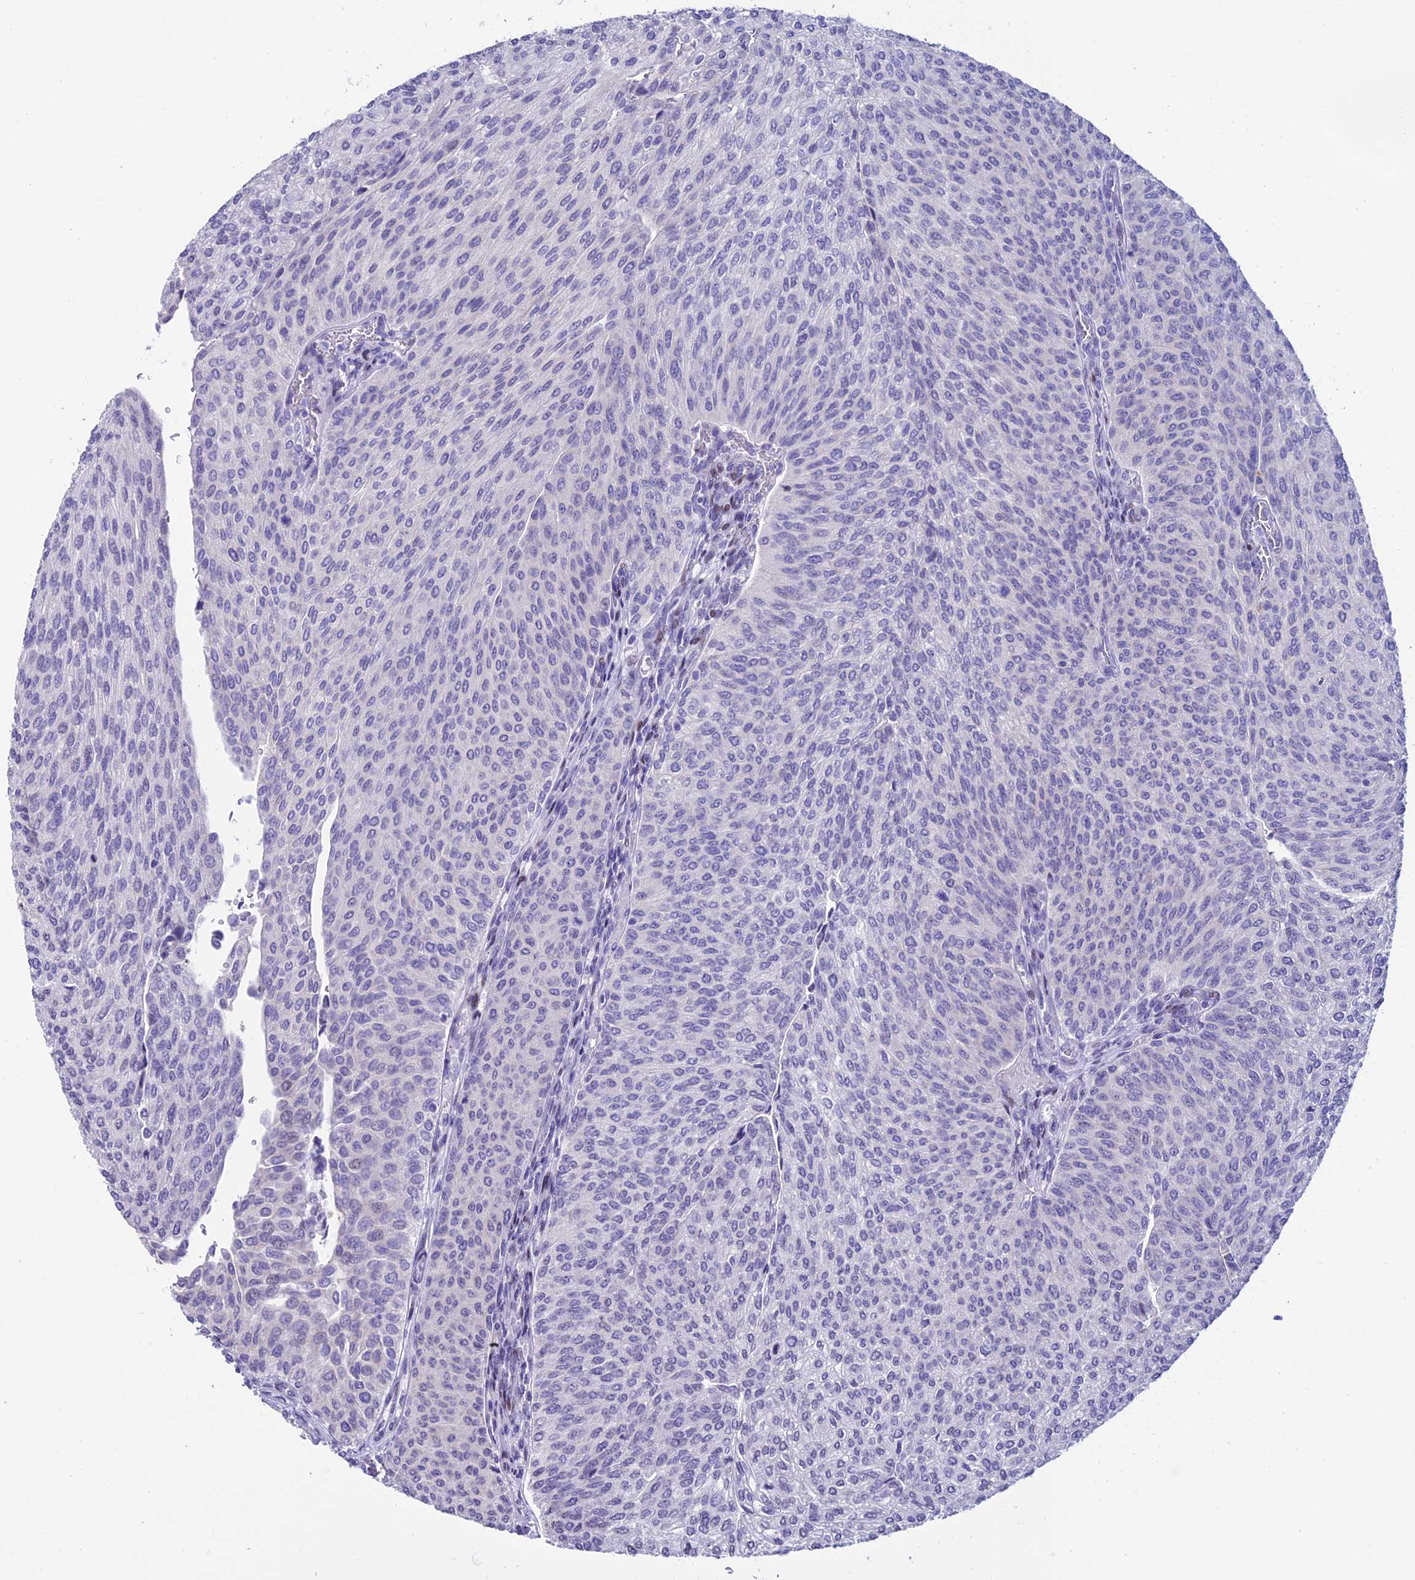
{"staining": {"intensity": "negative", "quantity": "none", "location": "none"}, "tissue": "urothelial cancer", "cell_type": "Tumor cells", "image_type": "cancer", "snomed": [{"axis": "morphology", "description": "Urothelial carcinoma, High grade"}, {"axis": "topography", "description": "Urinary bladder"}], "caption": "The image demonstrates no significant staining in tumor cells of urothelial cancer. (IHC, brightfield microscopy, high magnification).", "gene": "SLC10A1", "patient": {"sex": "female", "age": 79}}